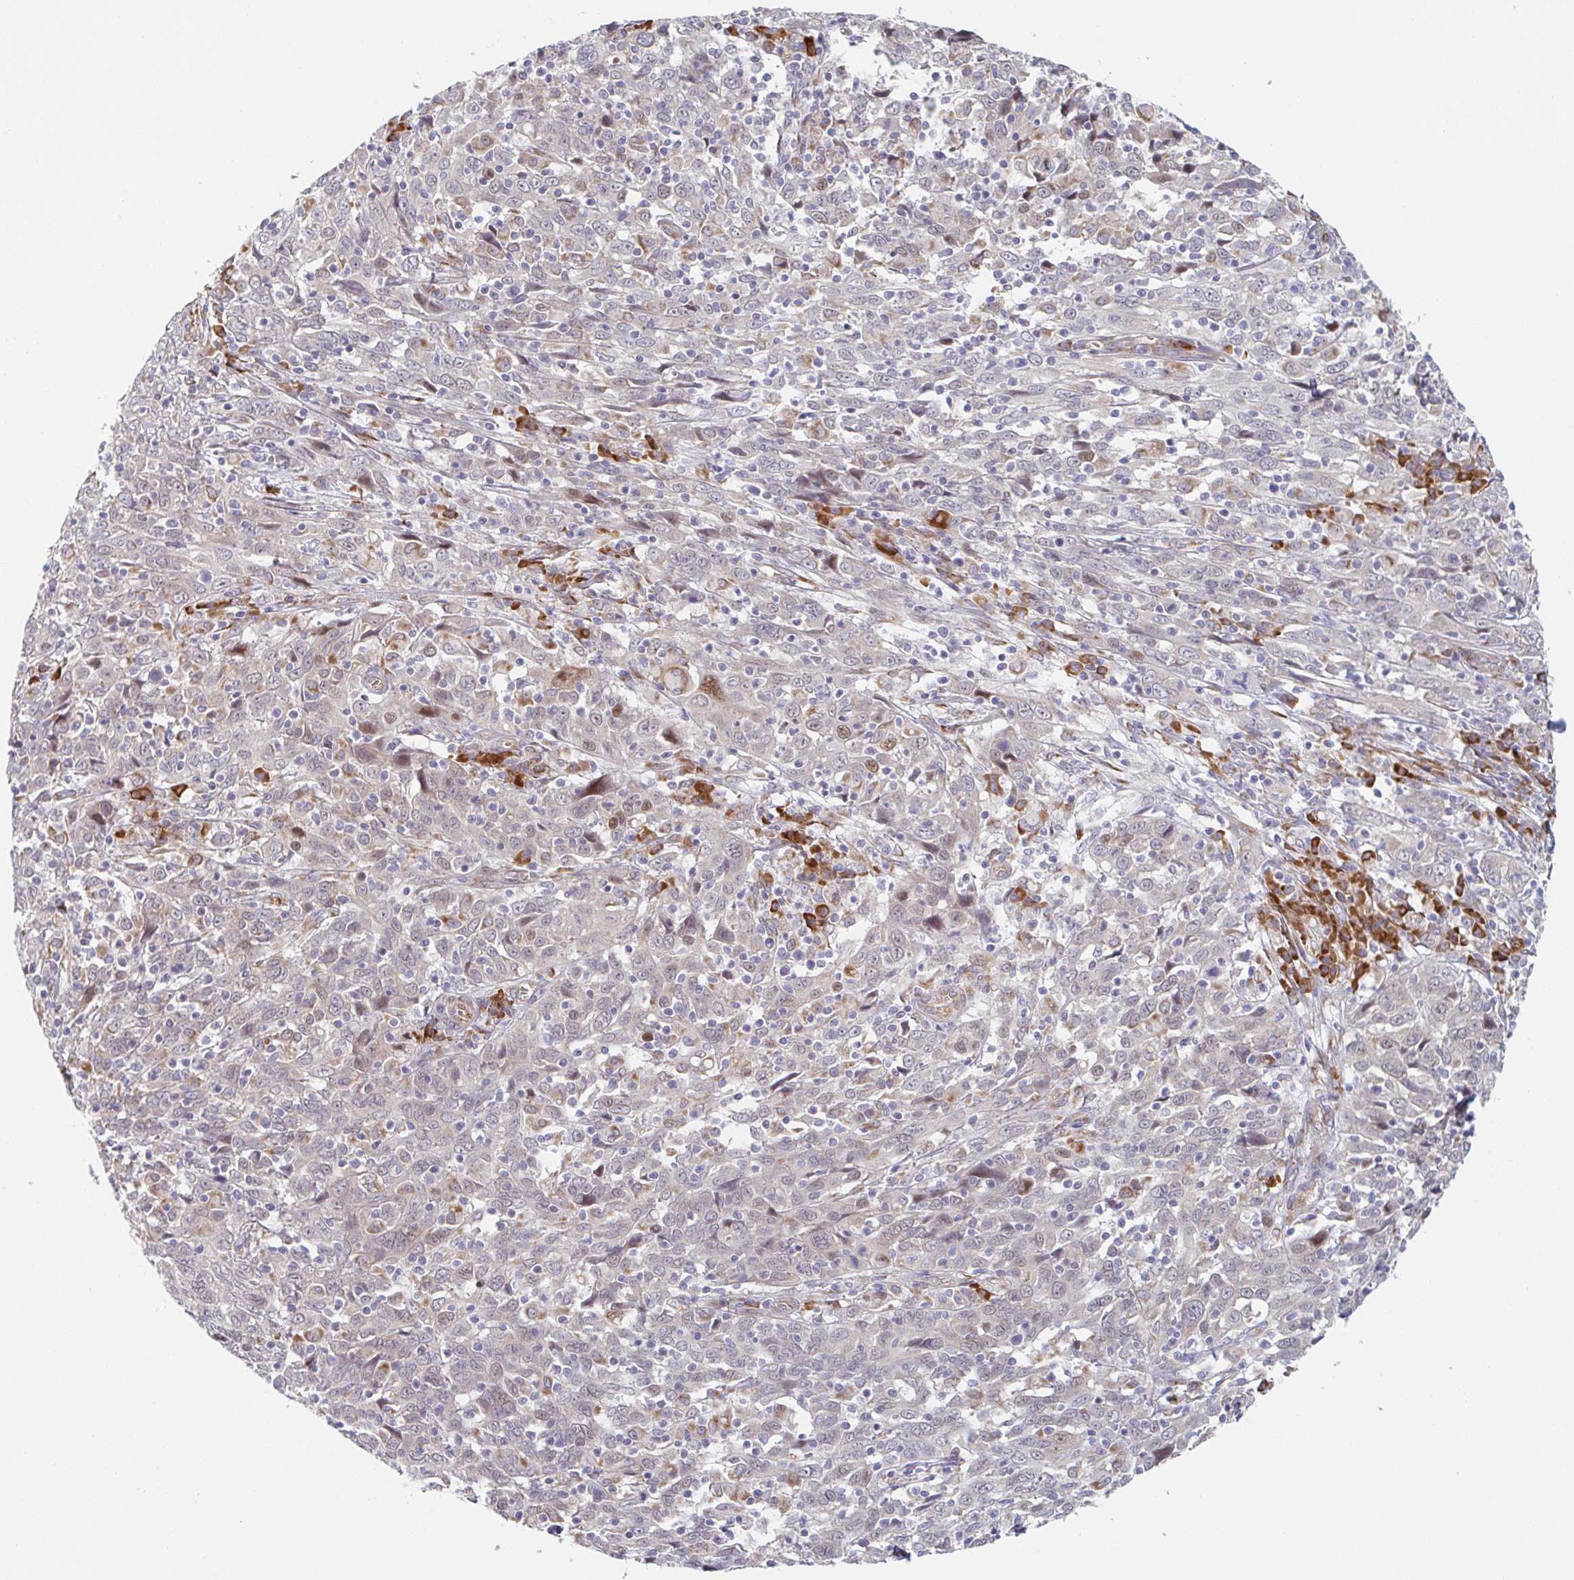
{"staining": {"intensity": "moderate", "quantity": "<25%", "location": "nuclear"}, "tissue": "cervical cancer", "cell_type": "Tumor cells", "image_type": "cancer", "snomed": [{"axis": "morphology", "description": "Squamous cell carcinoma, NOS"}, {"axis": "topography", "description": "Cervix"}], "caption": "Moderate nuclear expression for a protein is identified in approximately <25% of tumor cells of cervical cancer using immunohistochemistry (IHC).", "gene": "TRAPPC10", "patient": {"sex": "female", "age": 46}}